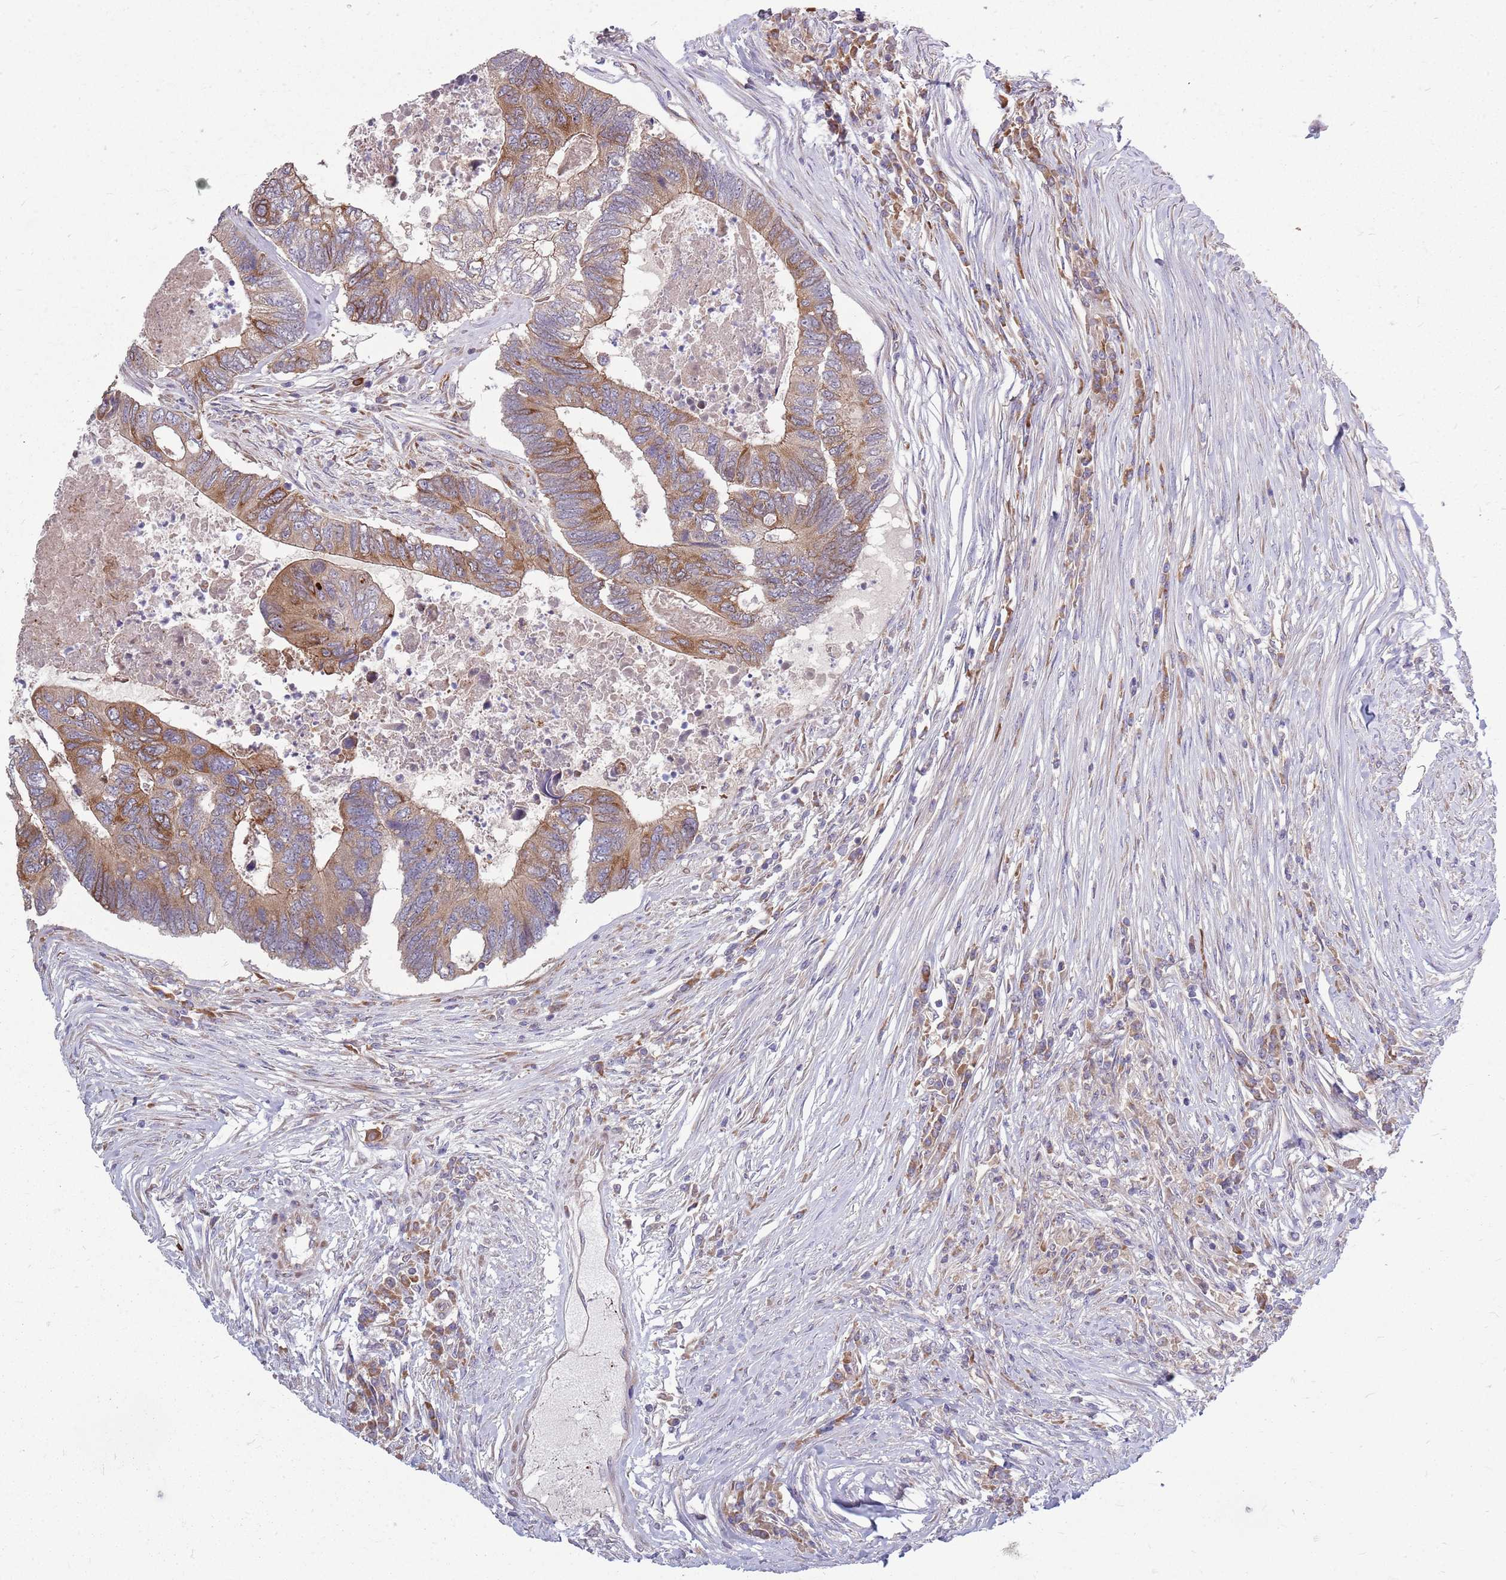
{"staining": {"intensity": "moderate", "quantity": ">75%", "location": "cytoplasmic/membranous"}, "tissue": "colorectal cancer", "cell_type": "Tumor cells", "image_type": "cancer", "snomed": [{"axis": "morphology", "description": "Adenocarcinoma, NOS"}, {"axis": "topography", "description": "Colon"}], "caption": "Immunohistochemistry (IHC) (DAB (3,3'-diaminobenzidine)) staining of adenocarcinoma (colorectal) shows moderate cytoplasmic/membranous protein staining in approximately >75% of tumor cells.", "gene": "PPP1R27", "patient": {"sex": "female", "age": 67}}